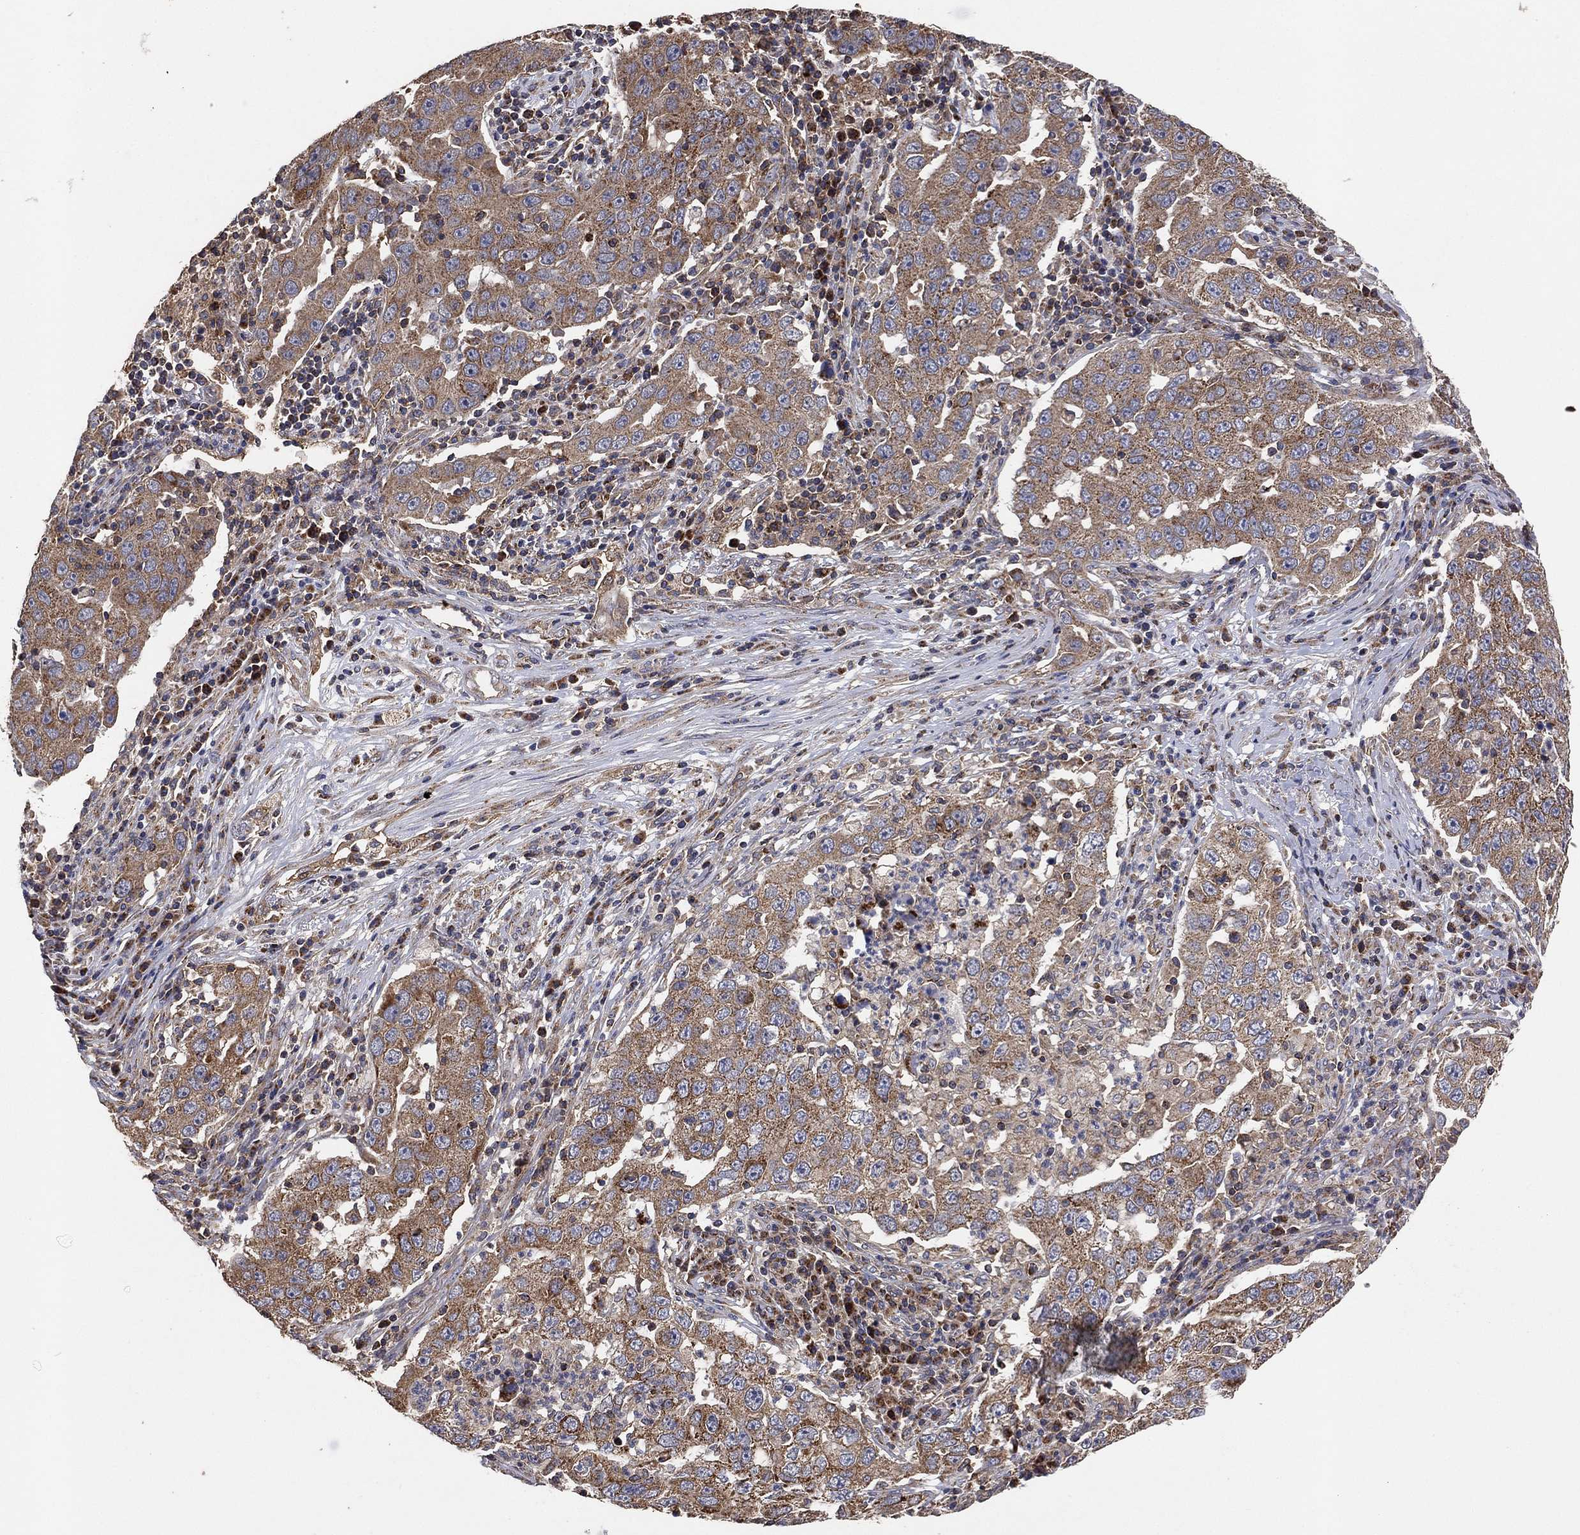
{"staining": {"intensity": "moderate", "quantity": "25%-75%", "location": "cytoplasmic/membranous"}, "tissue": "lung cancer", "cell_type": "Tumor cells", "image_type": "cancer", "snomed": [{"axis": "morphology", "description": "Adenocarcinoma, NOS"}, {"axis": "topography", "description": "Lung"}], "caption": "IHC of human lung cancer demonstrates medium levels of moderate cytoplasmic/membranous positivity in approximately 25%-75% of tumor cells.", "gene": "LIMD1", "patient": {"sex": "male", "age": 73}}